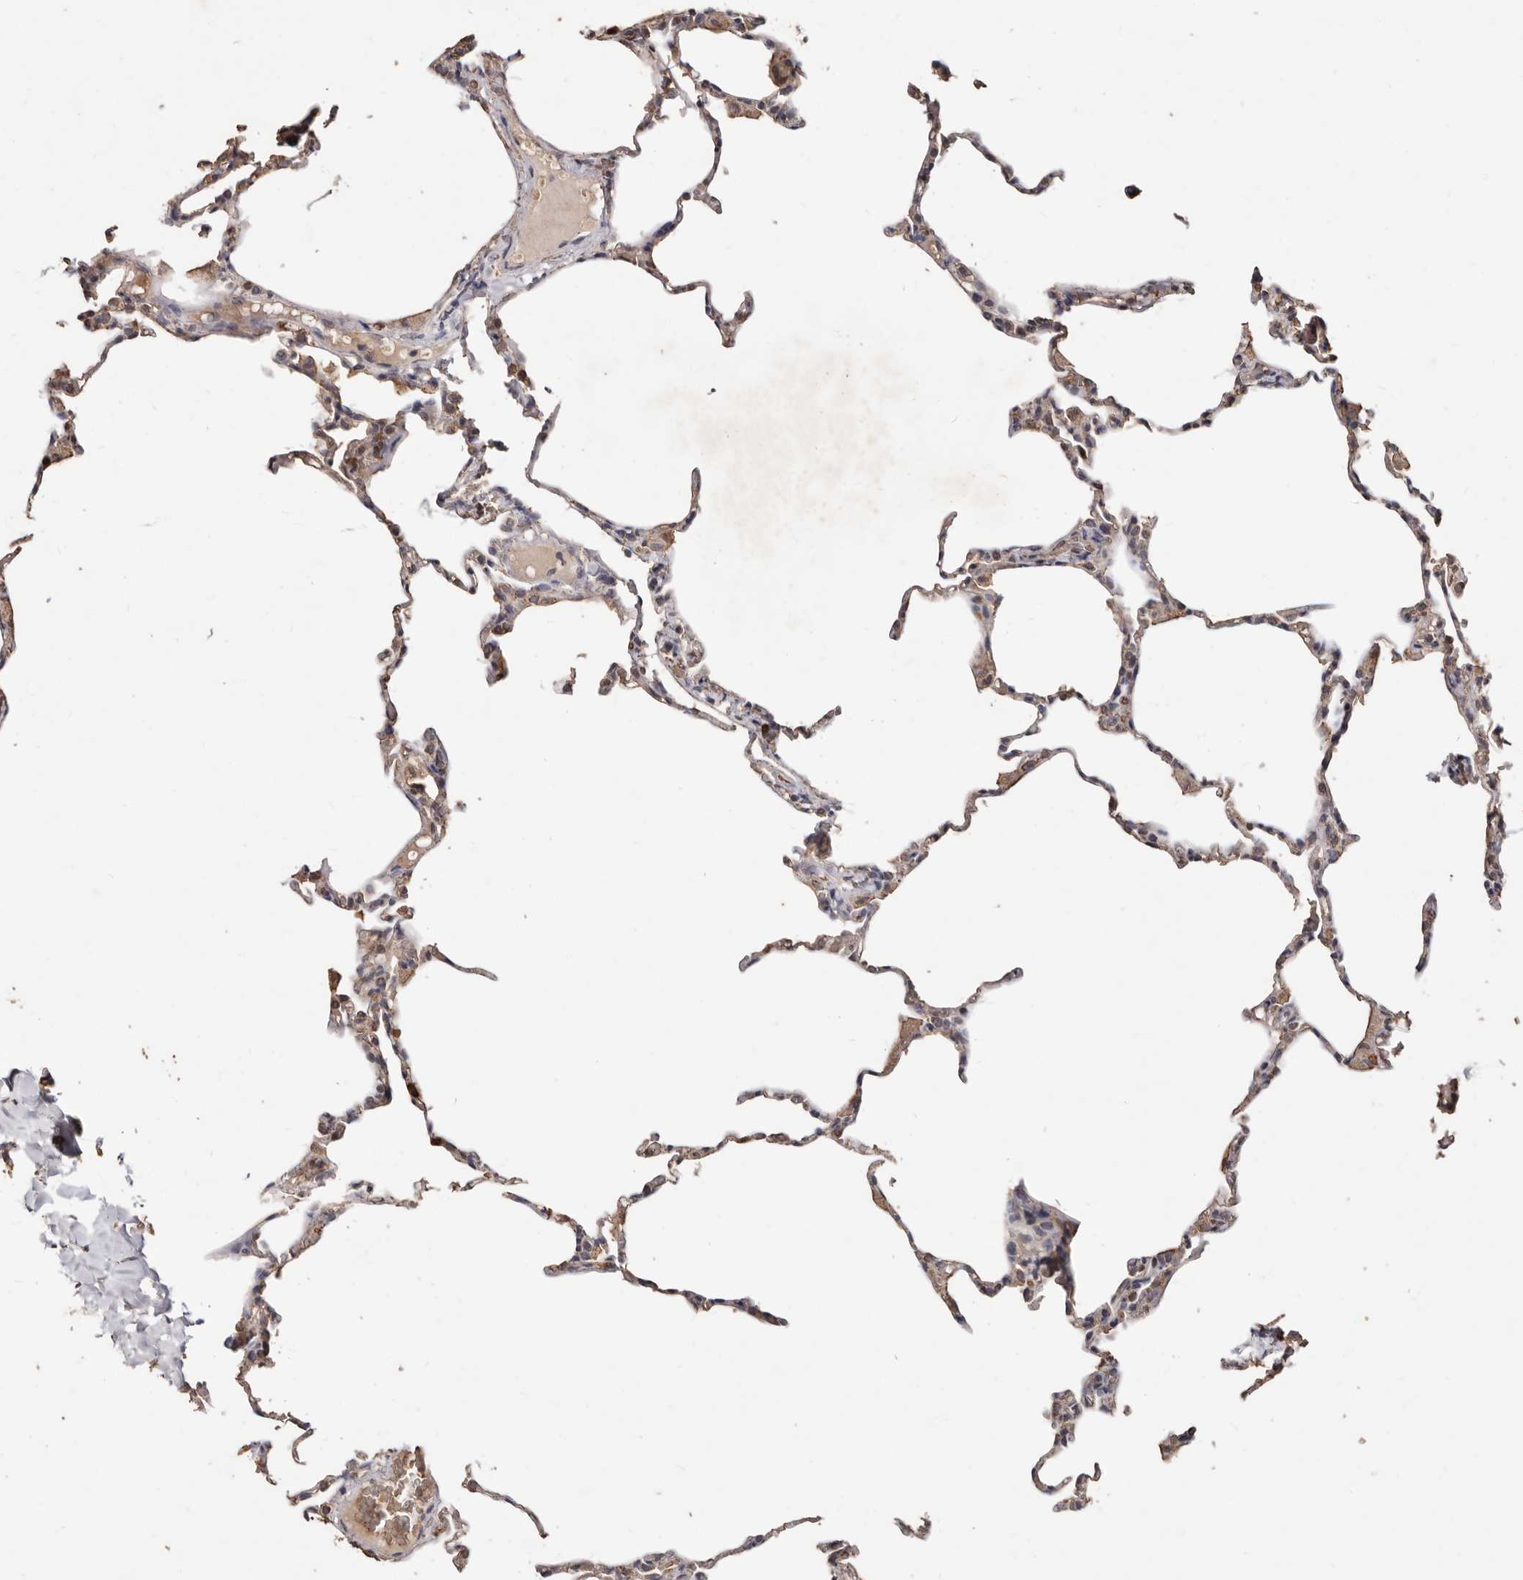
{"staining": {"intensity": "weak", "quantity": ">75%", "location": "cytoplasmic/membranous"}, "tissue": "lung", "cell_type": "Alveolar cells", "image_type": "normal", "snomed": [{"axis": "morphology", "description": "Normal tissue, NOS"}, {"axis": "topography", "description": "Lung"}], "caption": "Protein expression analysis of normal human lung reveals weak cytoplasmic/membranous positivity in about >75% of alveolar cells. (IHC, brightfield microscopy, high magnification).", "gene": "GRAMD2A", "patient": {"sex": "male", "age": 20}}